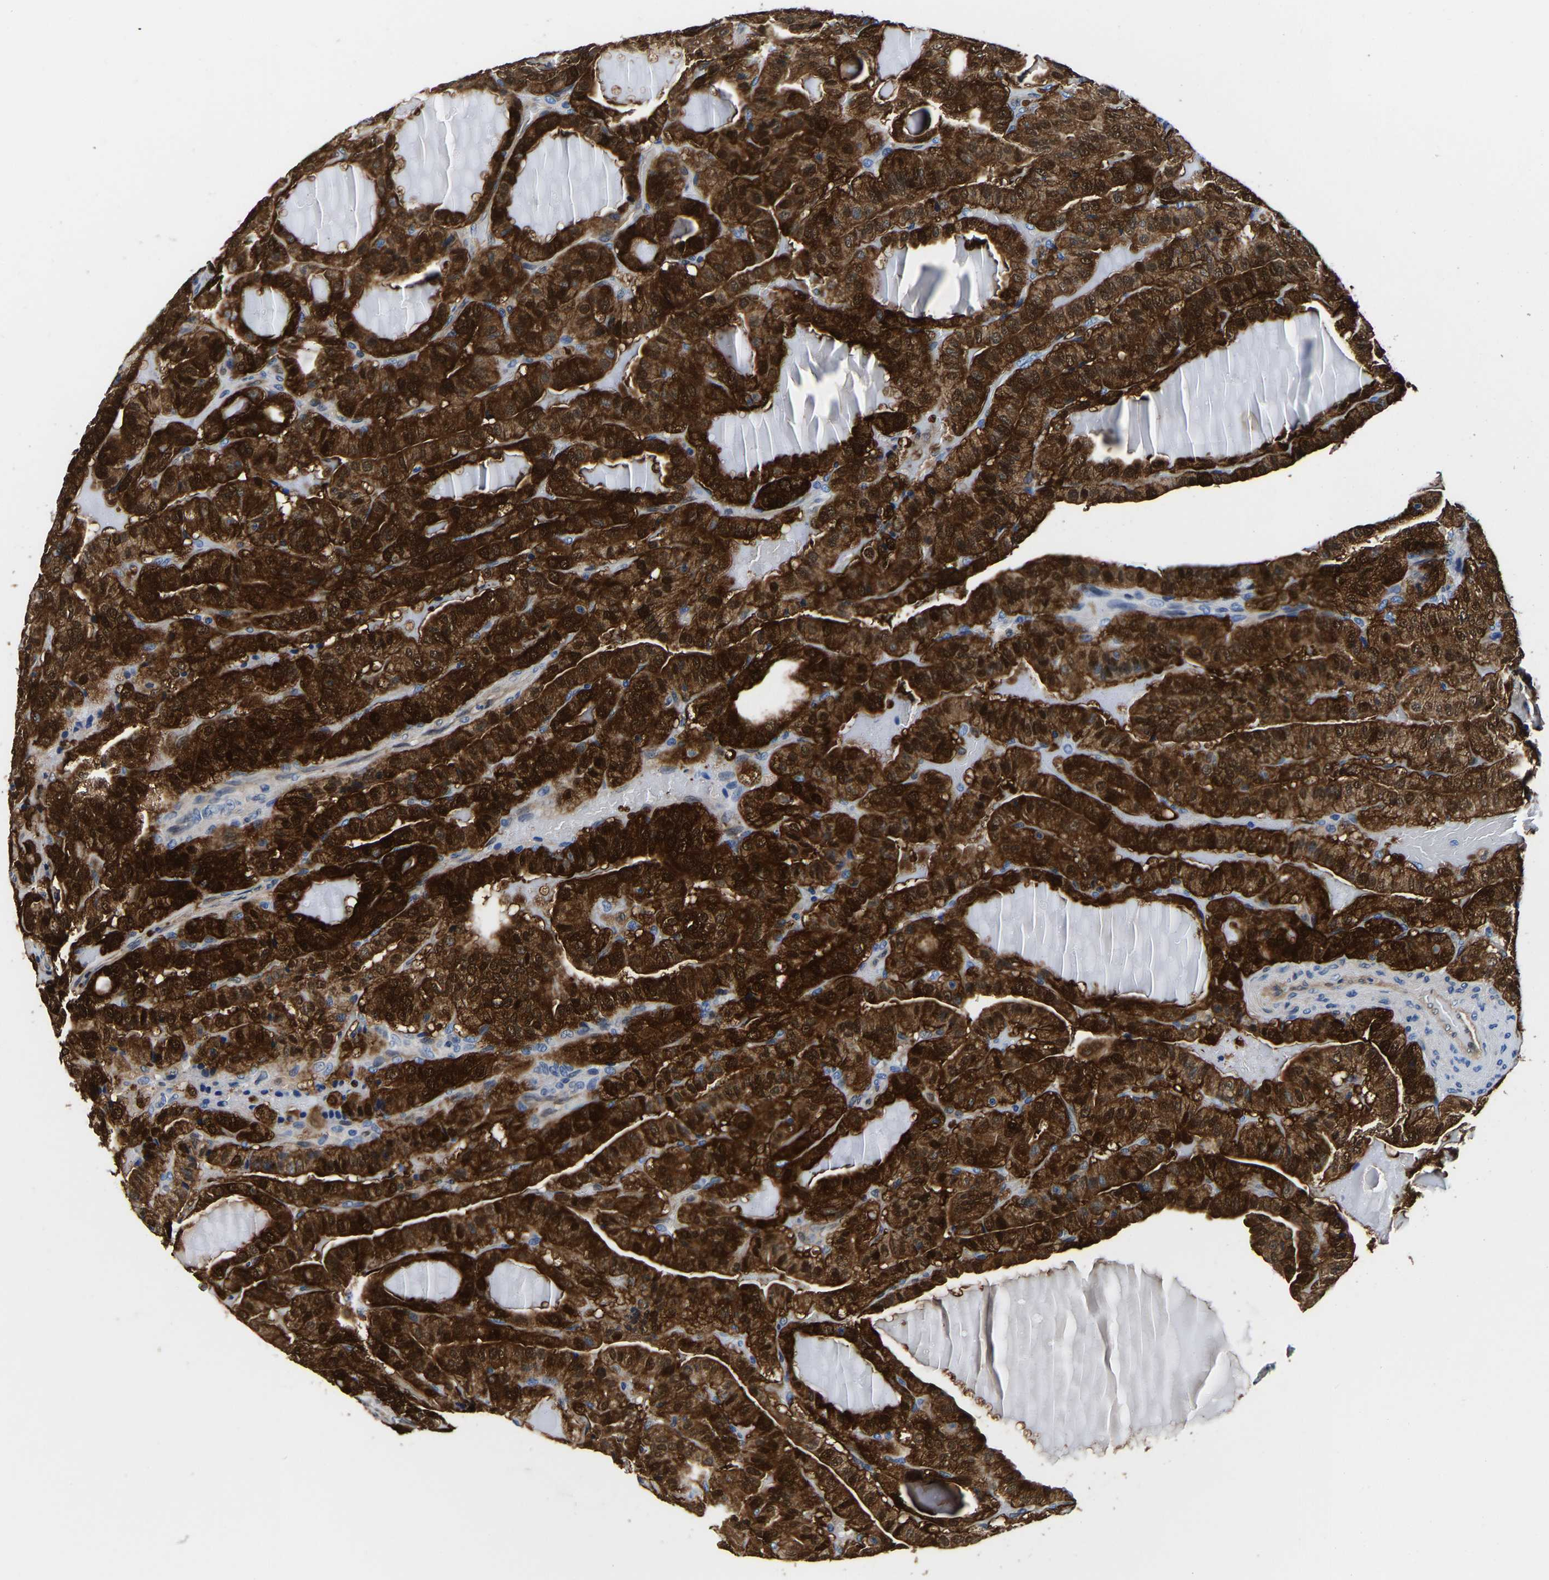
{"staining": {"intensity": "strong", "quantity": ">75%", "location": "cytoplasmic/membranous,nuclear"}, "tissue": "thyroid cancer", "cell_type": "Tumor cells", "image_type": "cancer", "snomed": [{"axis": "morphology", "description": "Papillary adenocarcinoma, NOS"}, {"axis": "topography", "description": "Thyroid gland"}], "caption": "Protein expression analysis of human thyroid papillary adenocarcinoma reveals strong cytoplasmic/membranous and nuclear positivity in about >75% of tumor cells.", "gene": "S100A13", "patient": {"sex": "male", "age": 77}}